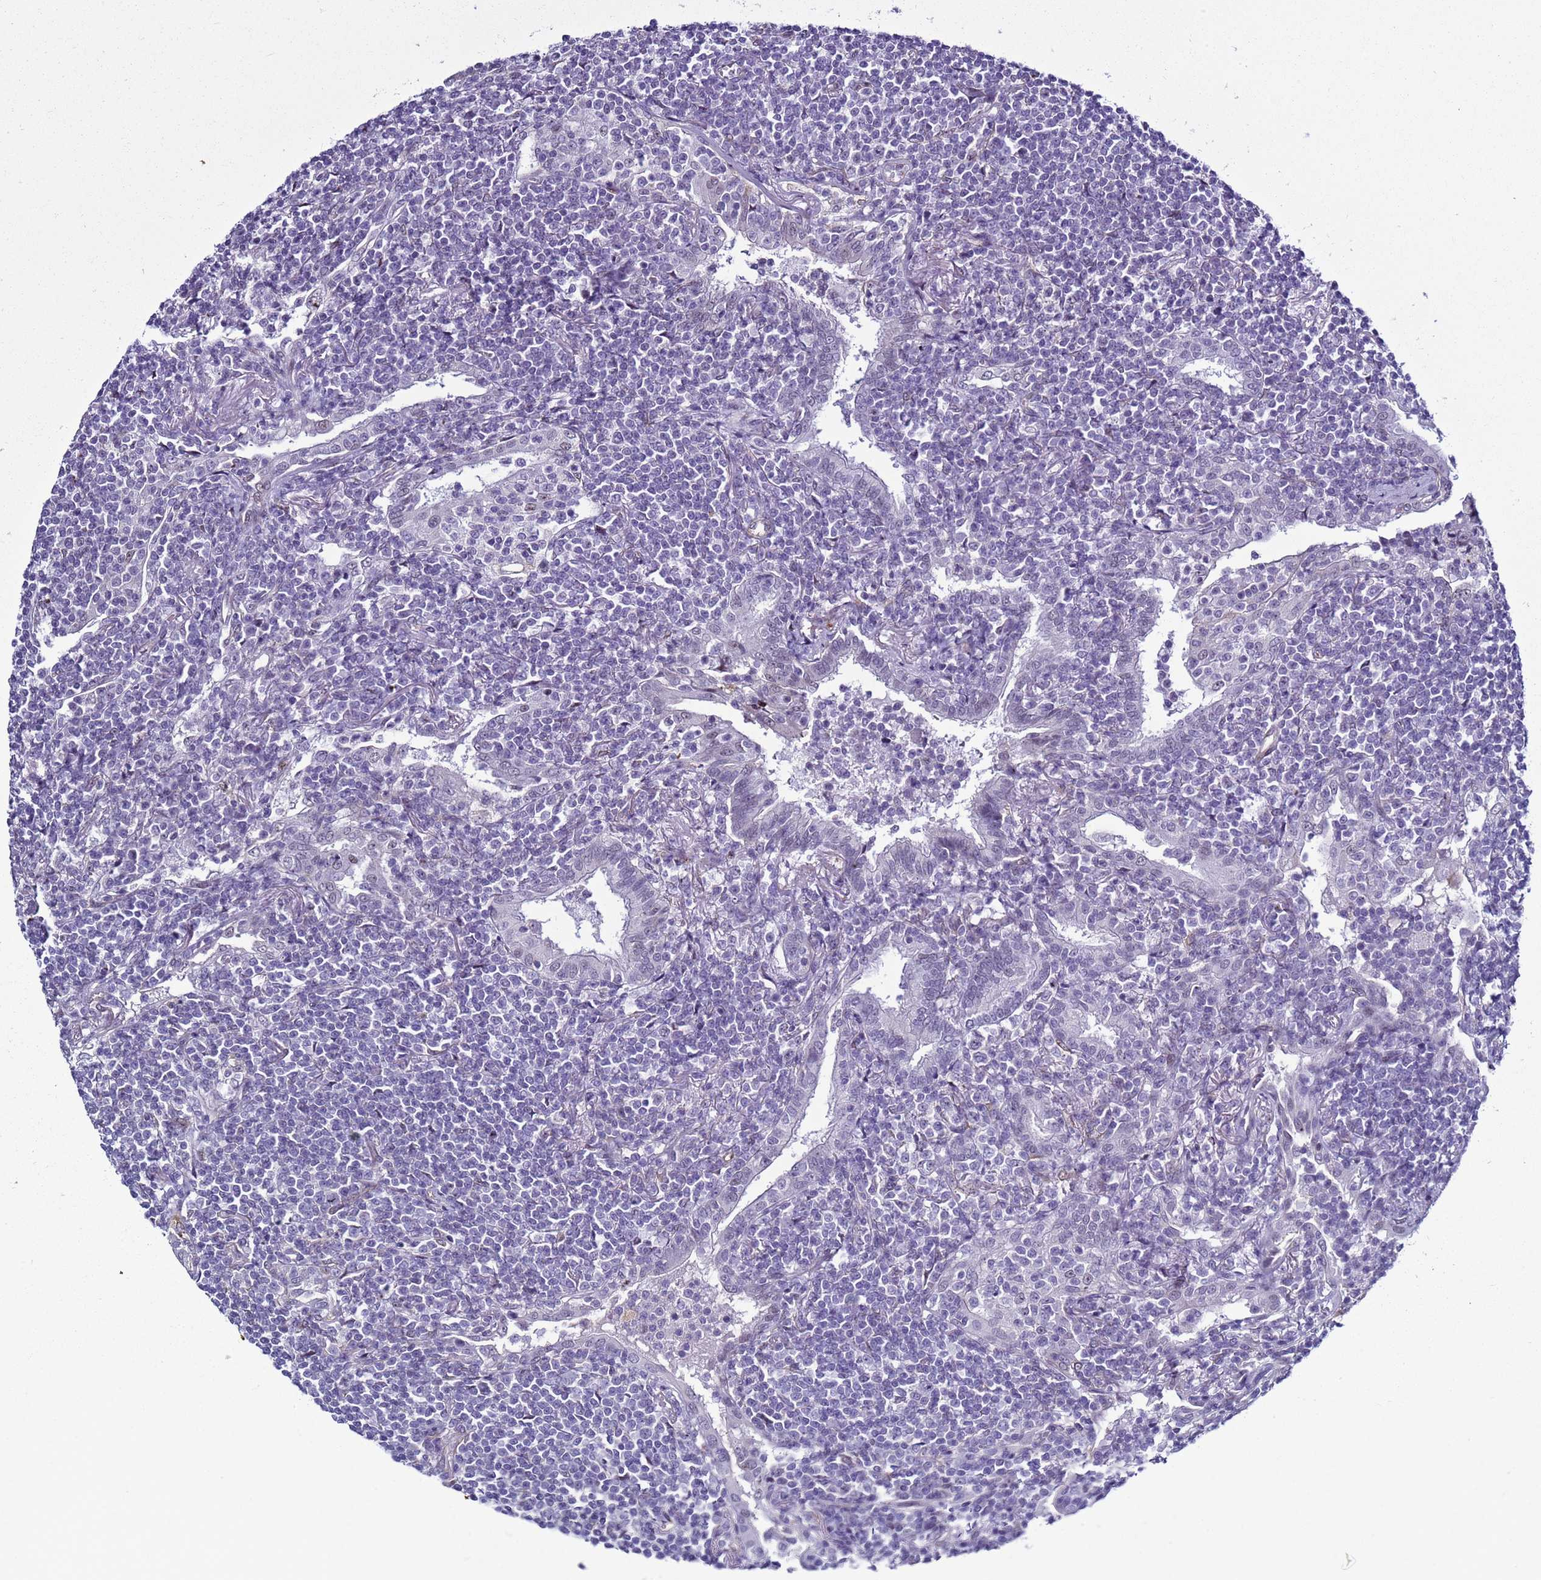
{"staining": {"intensity": "negative", "quantity": "none", "location": "none"}, "tissue": "lymphoma", "cell_type": "Tumor cells", "image_type": "cancer", "snomed": [{"axis": "morphology", "description": "Malignant lymphoma, non-Hodgkin's type, Low grade"}, {"axis": "topography", "description": "Lung"}], "caption": "DAB (3,3'-diaminobenzidine) immunohistochemical staining of malignant lymphoma, non-Hodgkin's type (low-grade) shows no significant positivity in tumor cells.", "gene": "LRRC10B", "patient": {"sex": "female", "age": 71}}